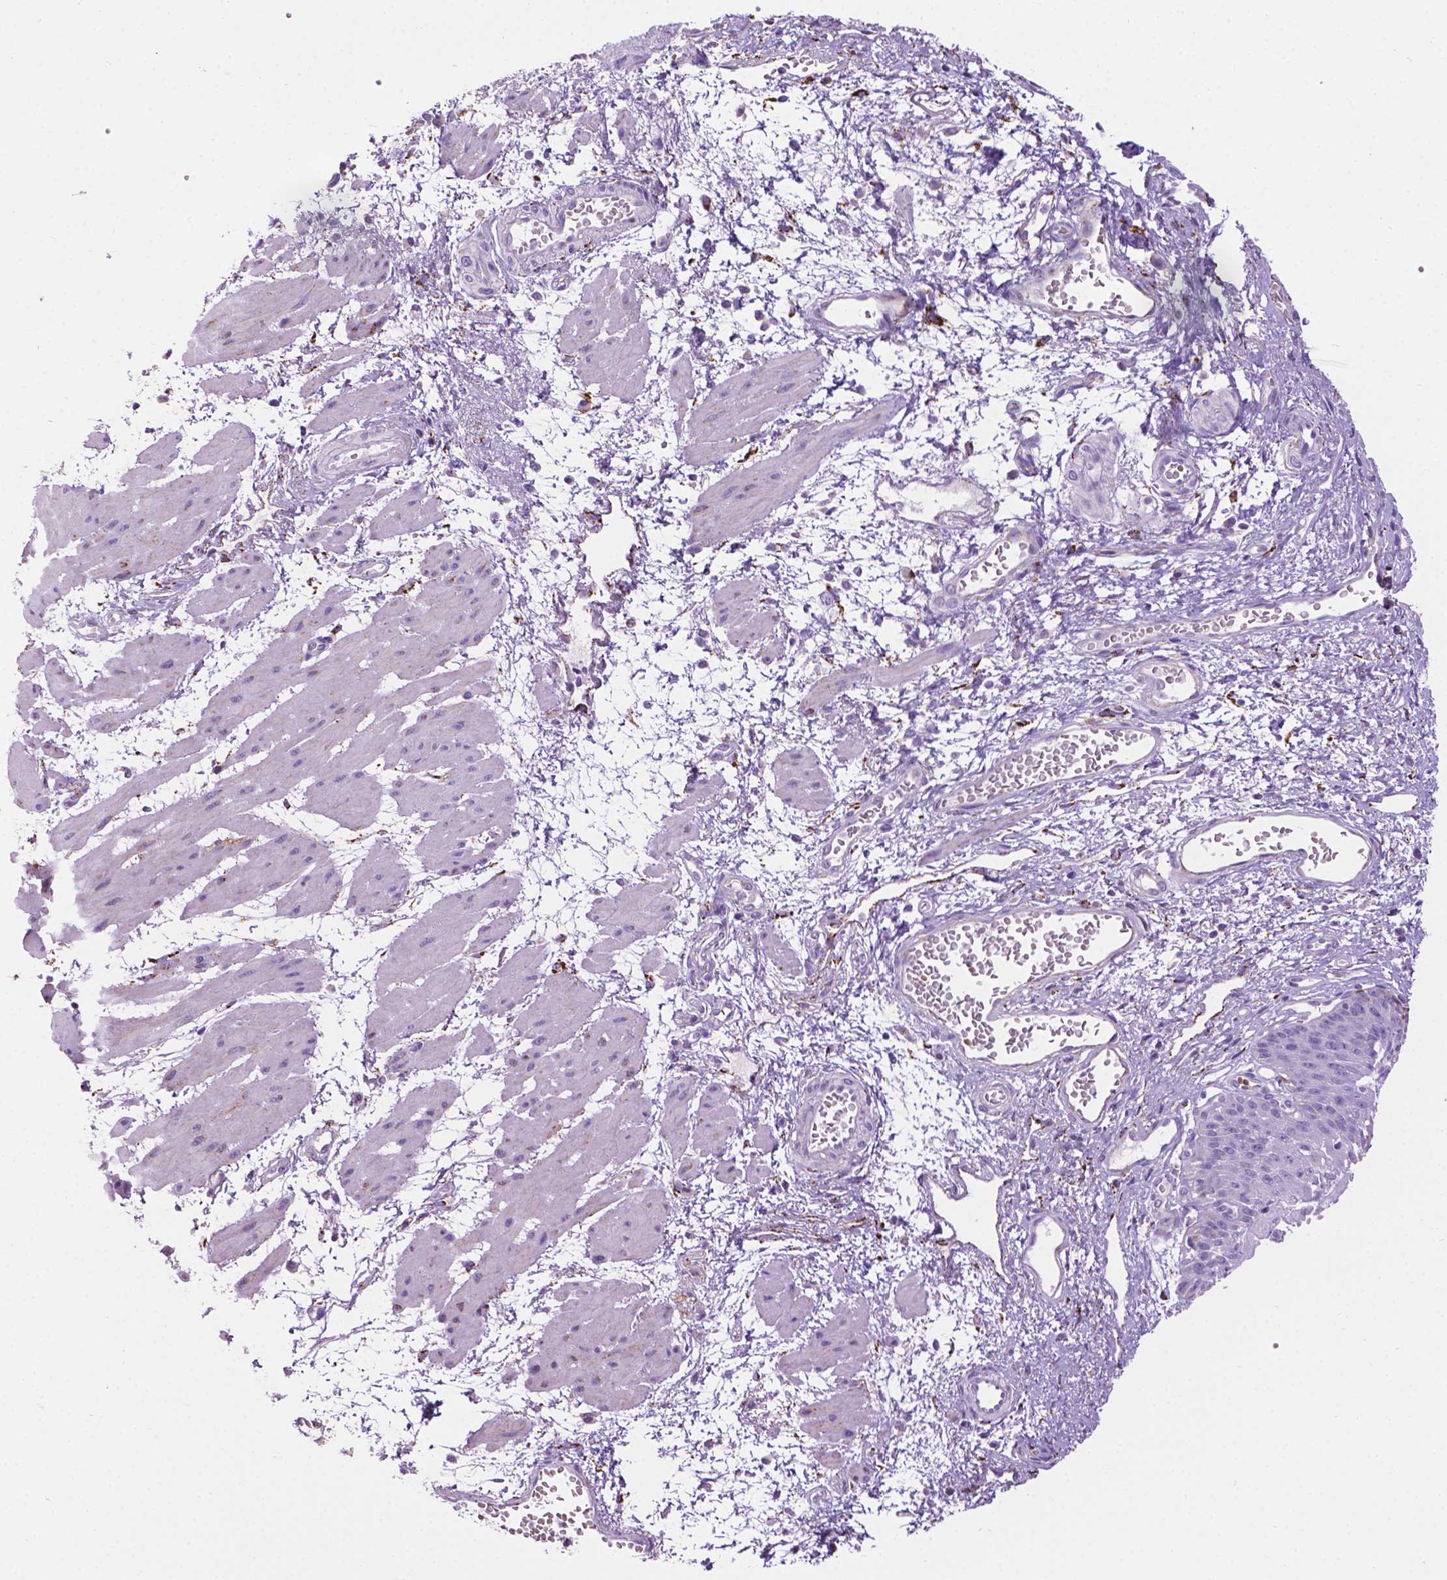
{"staining": {"intensity": "negative", "quantity": "none", "location": "none"}, "tissue": "esophagus", "cell_type": "Squamous epithelial cells", "image_type": "normal", "snomed": [{"axis": "morphology", "description": "Normal tissue, NOS"}, {"axis": "topography", "description": "Esophagus"}], "caption": "The immunohistochemistry histopathology image has no significant positivity in squamous epithelial cells of esophagus. (Stains: DAB (3,3'-diaminobenzidine) immunohistochemistry with hematoxylin counter stain, Microscopy: brightfield microscopy at high magnification).", "gene": "TMEM132E", "patient": {"sex": "male", "age": 71}}